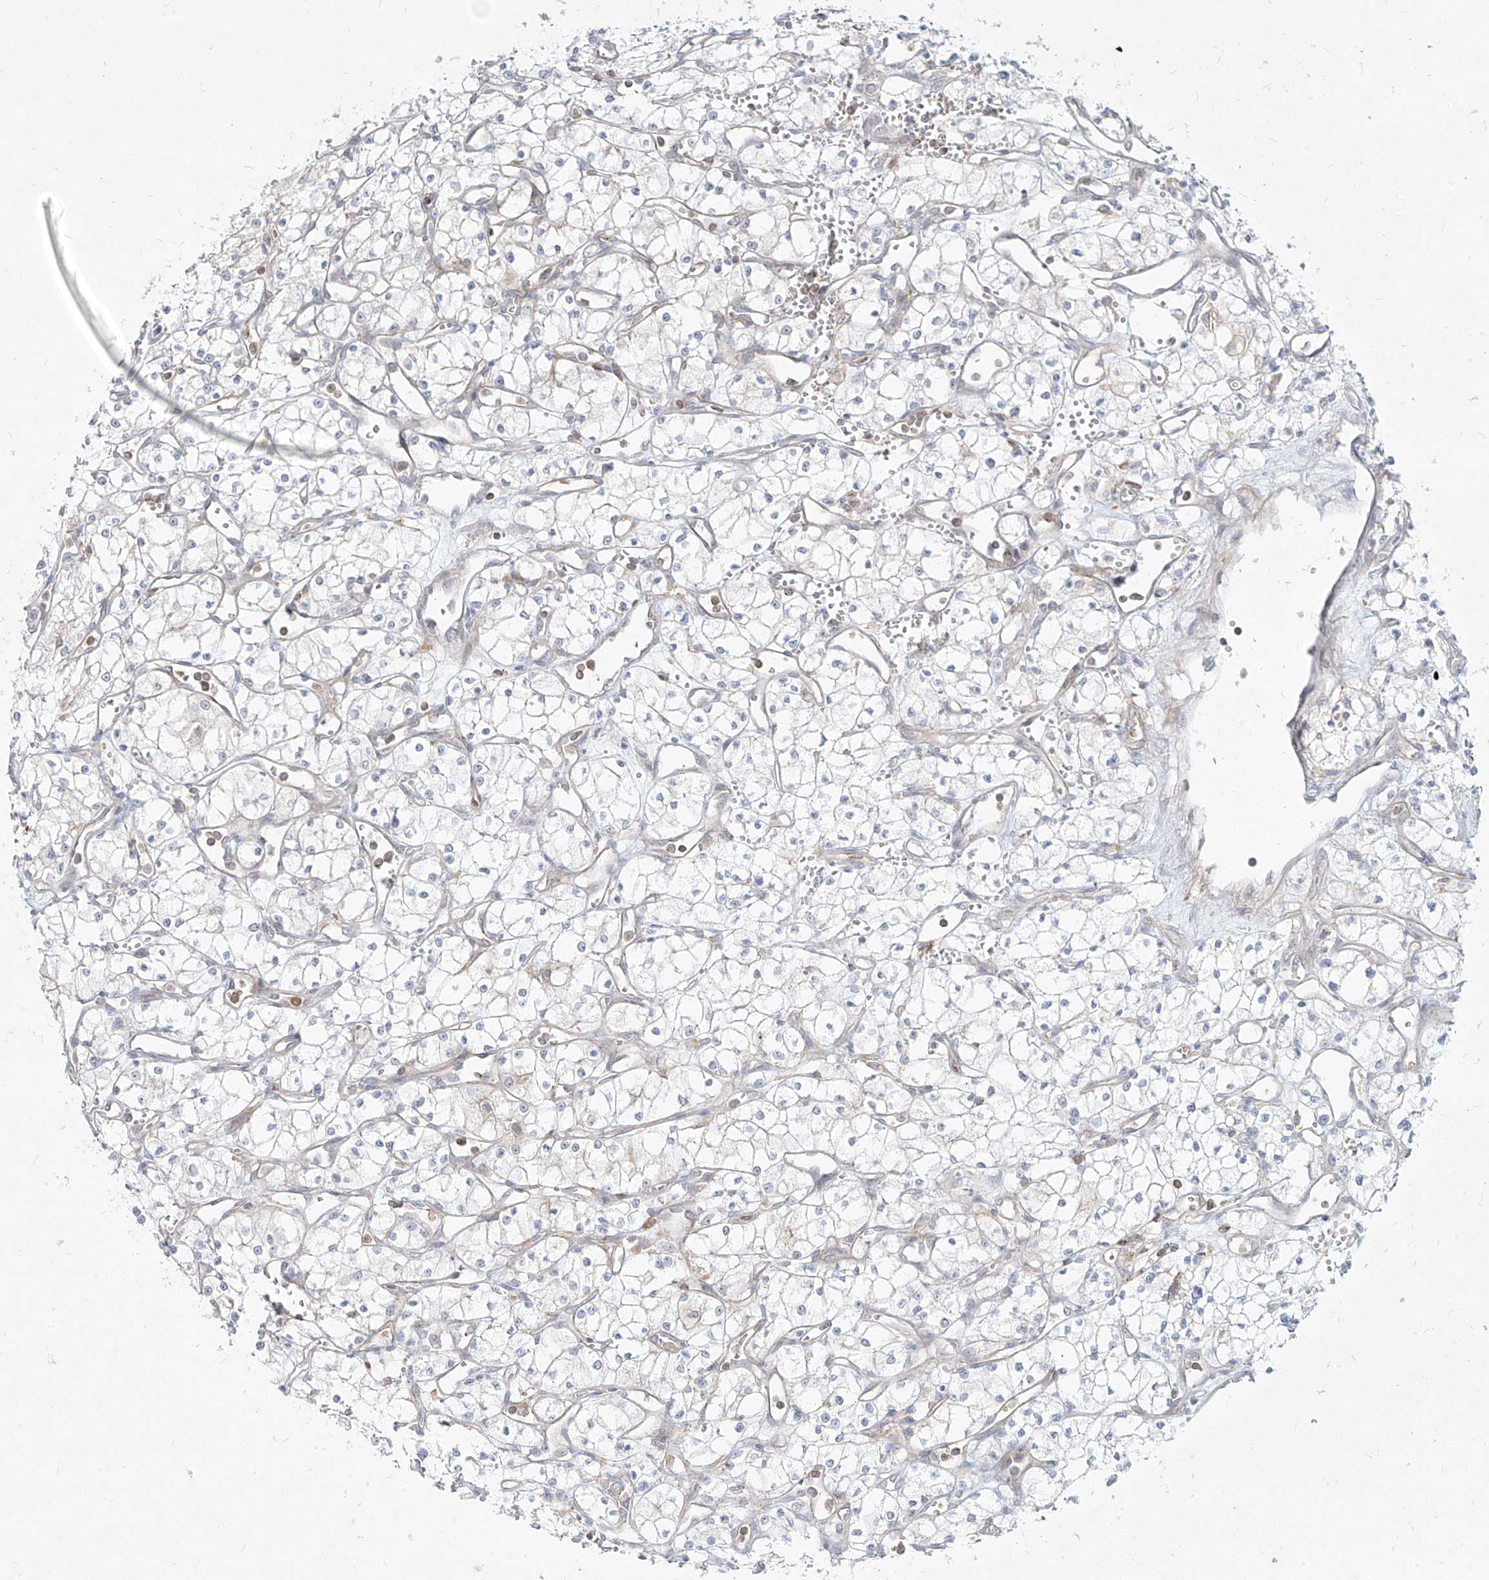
{"staining": {"intensity": "negative", "quantity": "none", "location": "none"}, "tissue": "renal cancer", "cell_type": "Tumor cells", "image_type": "cancer", "snomed": [{"axis": "morphology", "description": "Adenocarcinoma, NOS"}, {"axis": "topography", "description": "Kidney"}], "caption": "Tumor cells are negative for brown protein staining in renal cancer. (DAB (3,3'-diaminobenzidine) immunohistochemistry (IHC), high magnification).", "gene": "SLC2A12", "patient": {"sex": "male", "age": 59}}